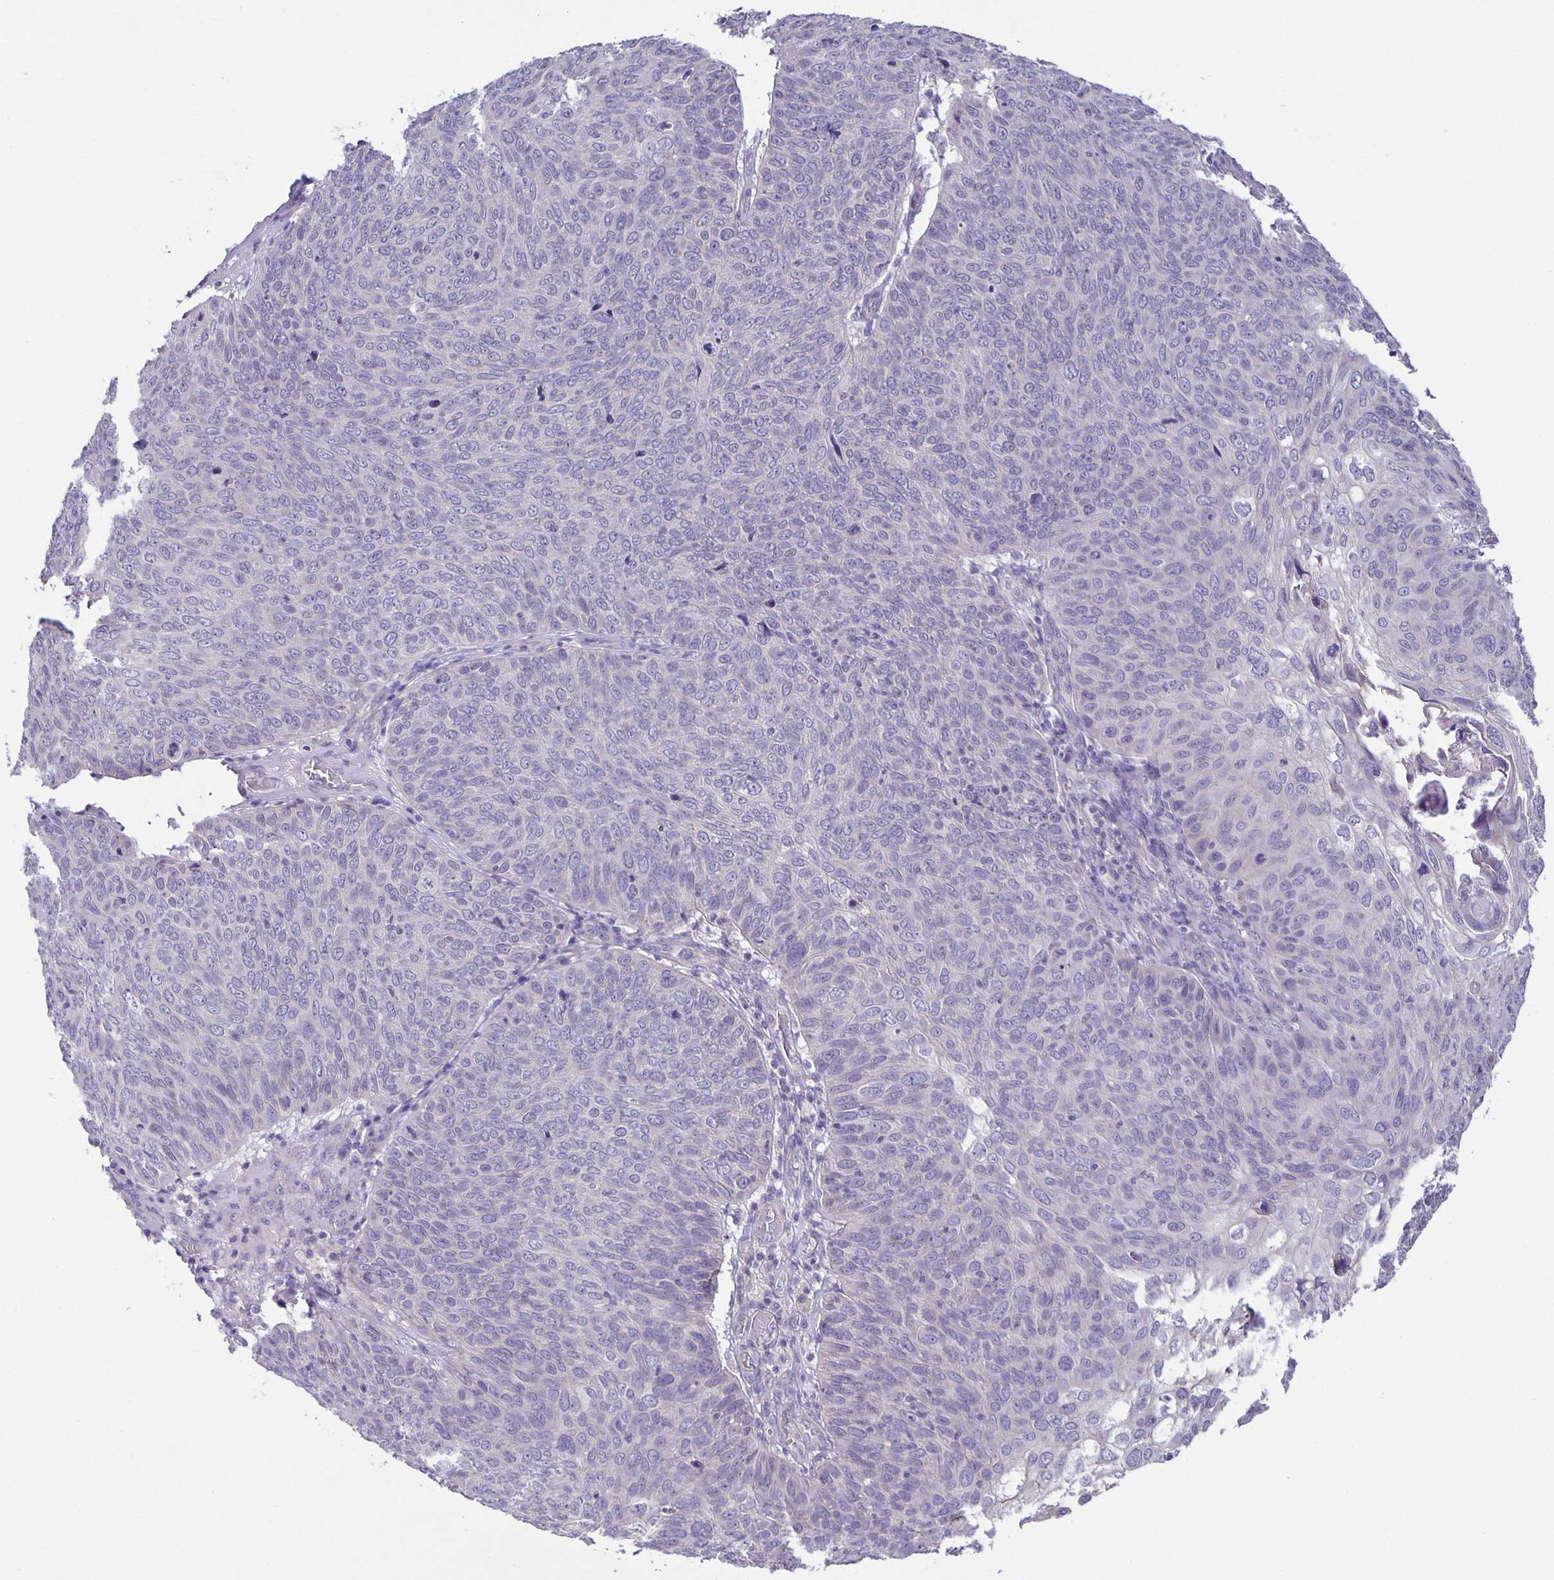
{"staining": {"intensity": "negative", "quantity": "none", "location": "none"}, "tissue": "skin cancer", "cell_type": "Tumor cells", "image_type": "cancer", "snomed": [{"axis": "morphology", "description": "Squamous cell carcinoma, NOS"}, {"axis": "topography", "description": "Skin"}], "caption": "IHC of human squamous cell carcinoma (skin) exhibits no positivity in tumor cells.", "gene": "PTPN3", "patient": {"sex": "male", "age": 87}}